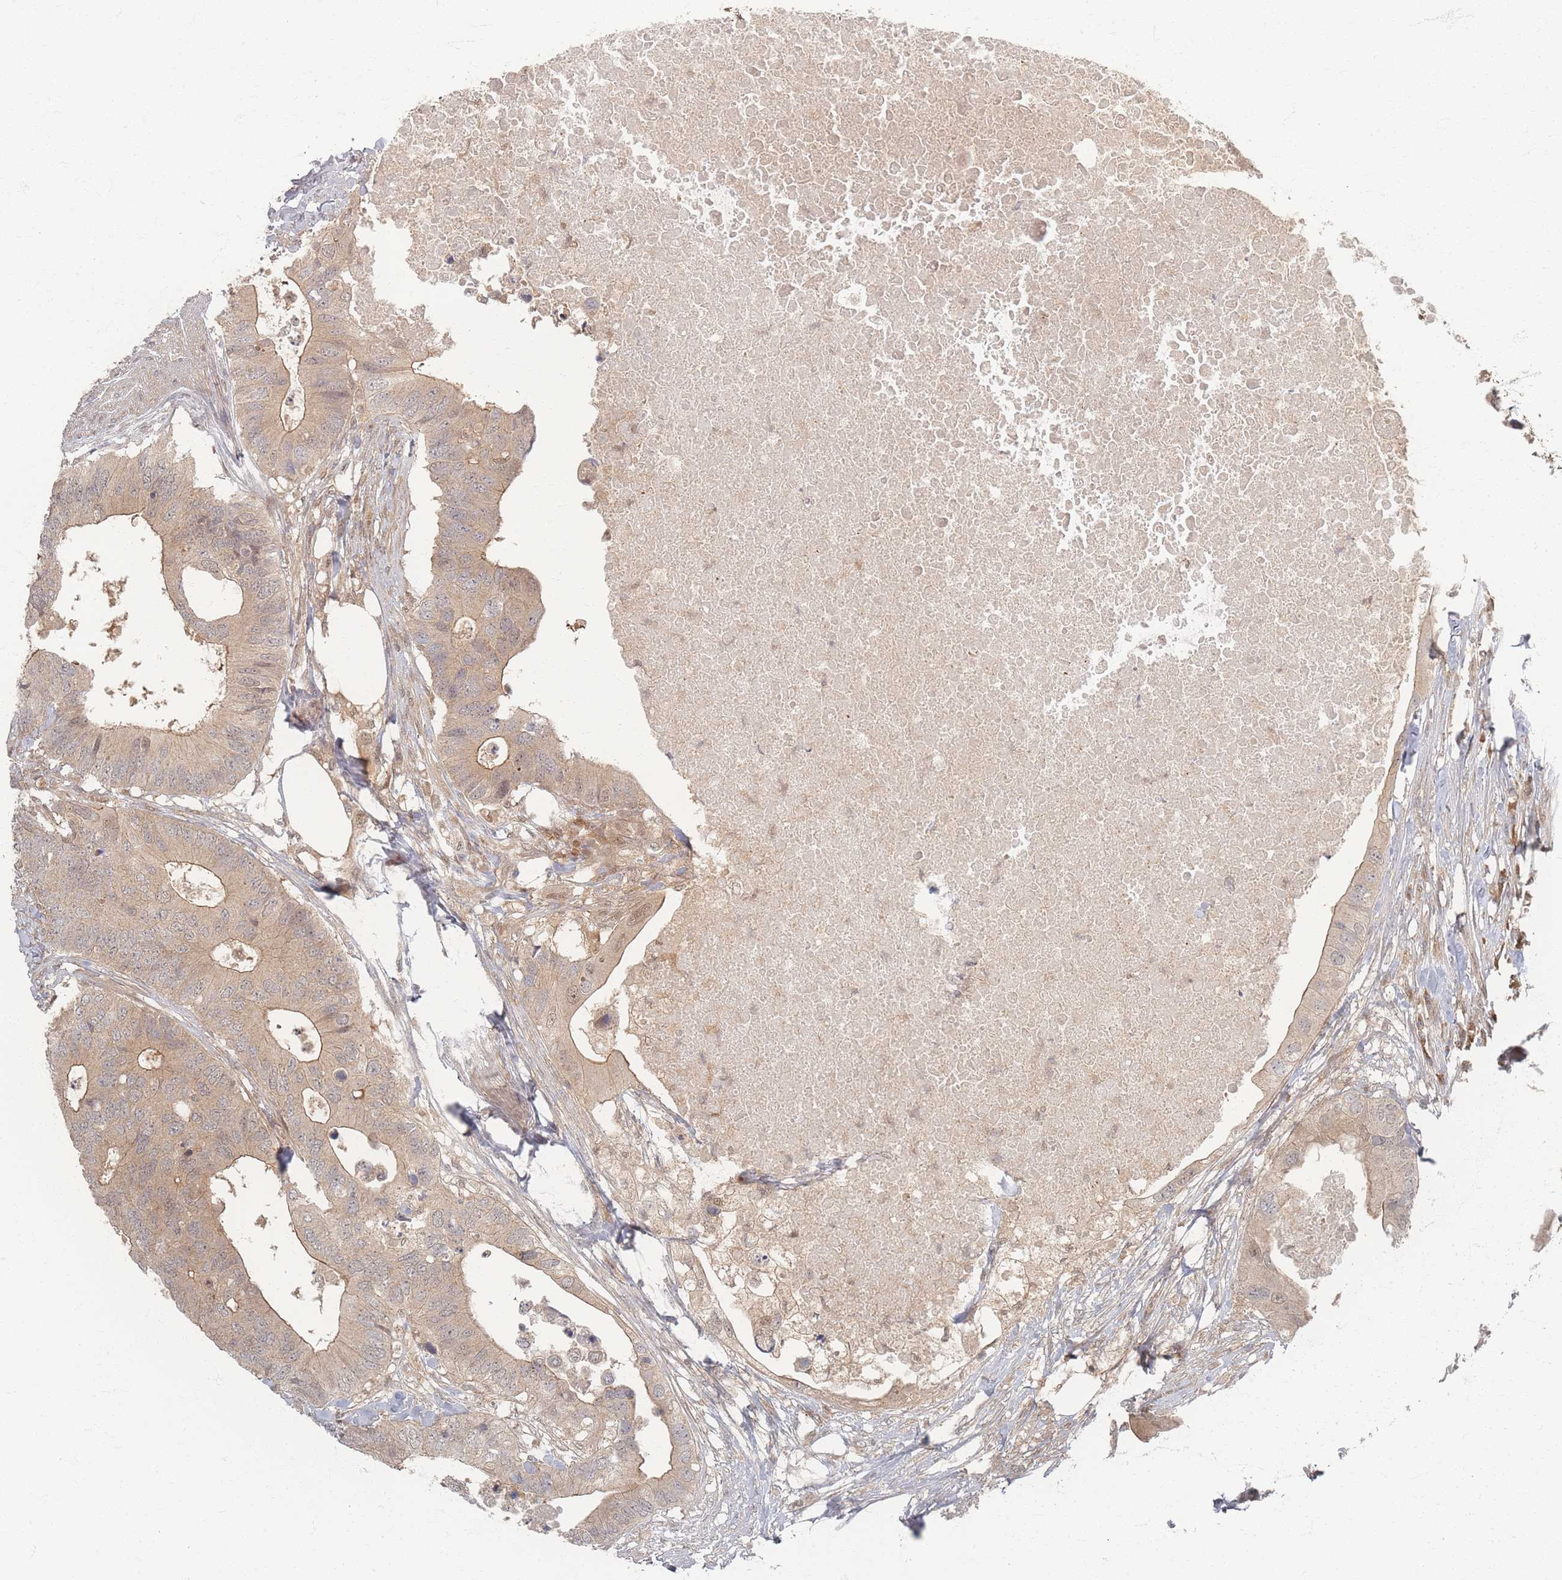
{"staining": {"intensity": "weak", "quantity": "25%-75%", "location": "cytoplasmic/membranous"}, "tissue": "colorectal cancer", "cell_type": "Tumor cells", "image_type": "cancer", "snomed": [{"axis": "morphology", "description": "Adenocarcinoma, NOS"}, {"axis": "topography", "description": "Colon"}], "caption": "Immunohistochemical staining of colorectal cancer shows low levels of weak cytoplasmic/membranous positivity in approximately 25%-75% of tumor cells. (Stains: DAB (3,3'-diaminobenzidine) in brown, nuclei in blue, Microscopy: brightfield microscopy at high magnification).", "gene": "PSMD9", "patient": {"sex": "male", "age": 71}}